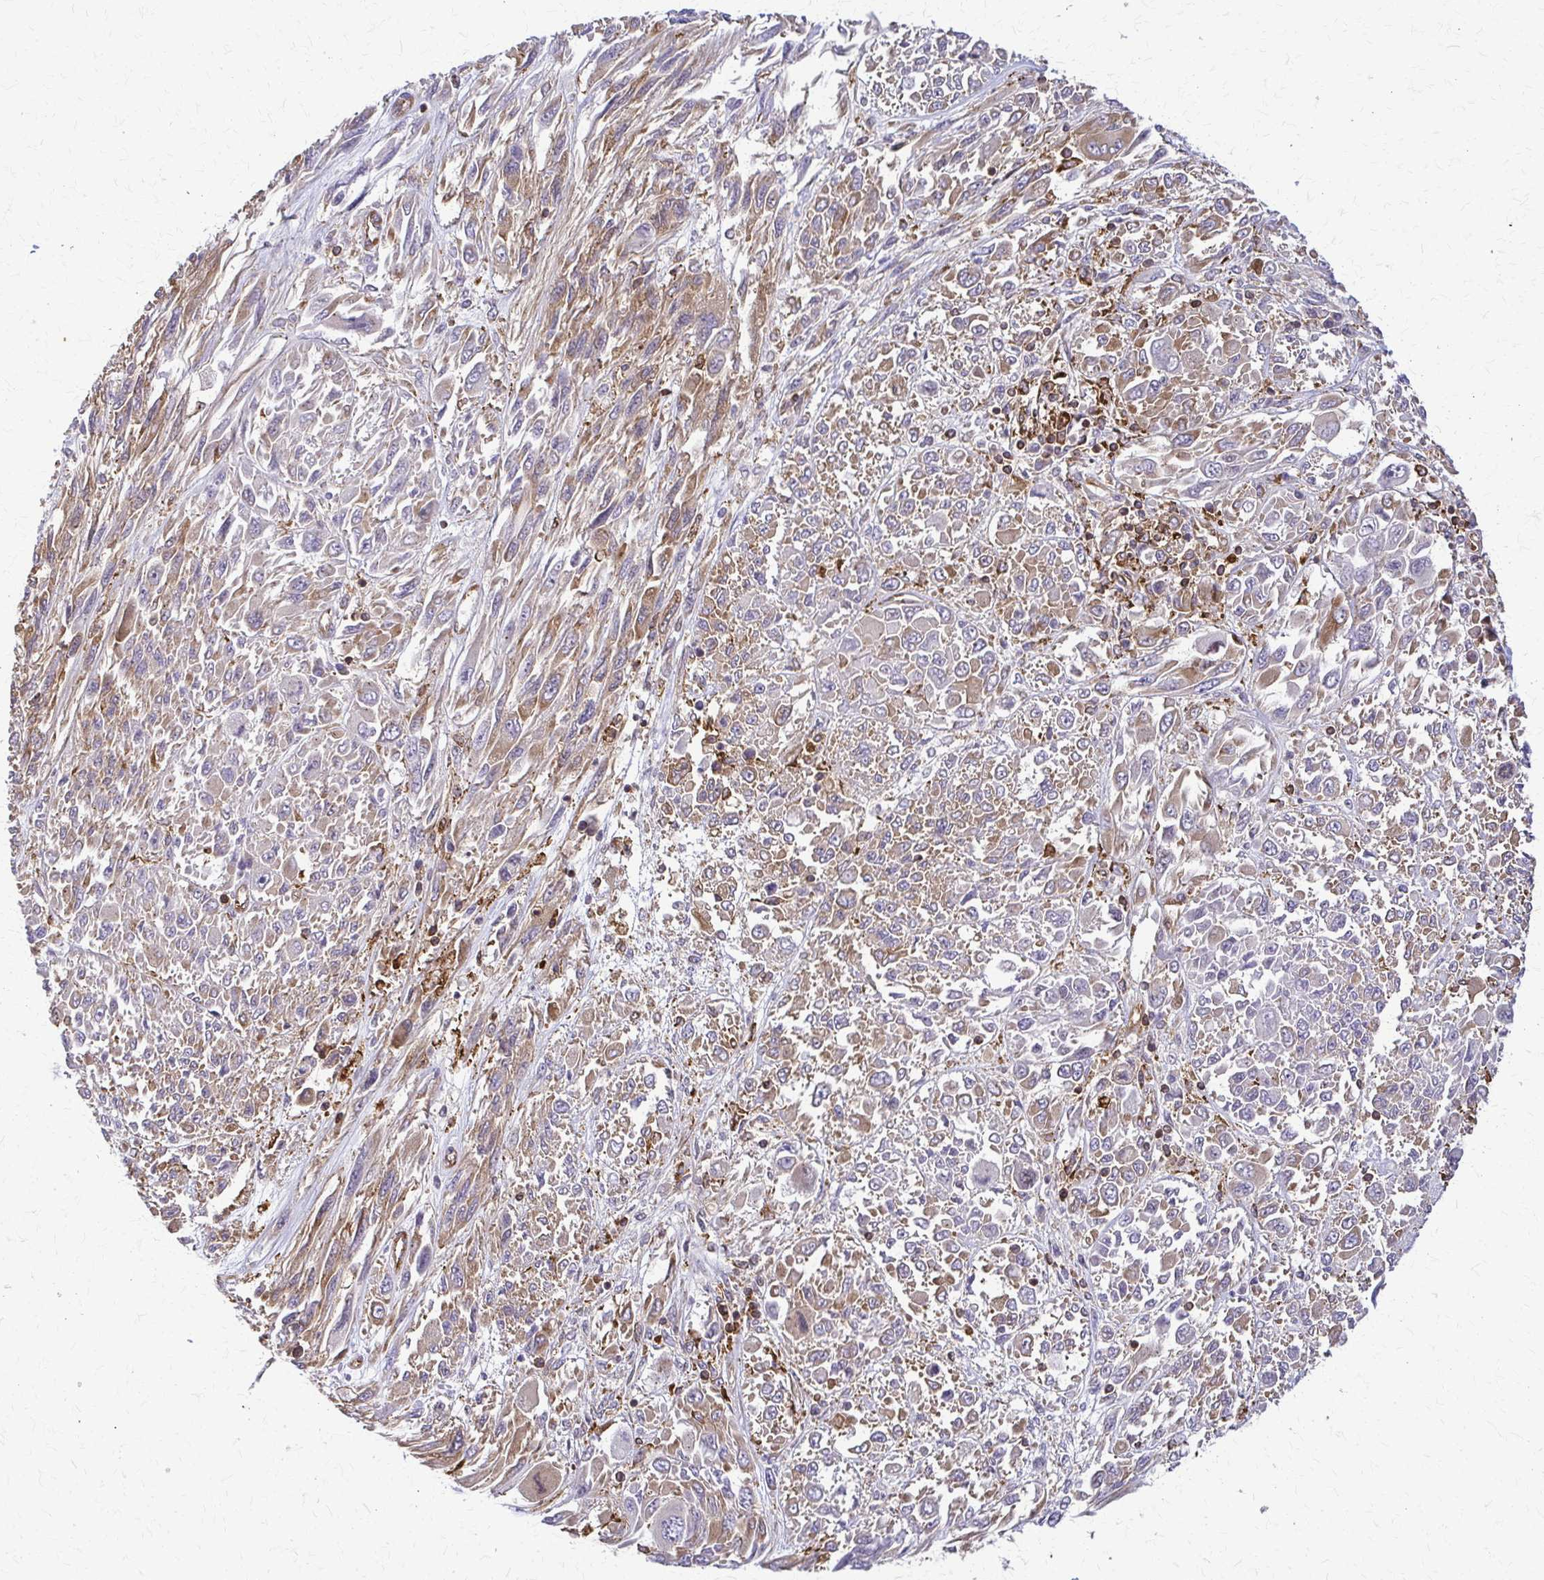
{"staining": {"intensity": "moderate", "quantity": "25%-75%", "location": "cytoplasmic/membranous"}, "tissue": "melanoma", "cell_type": "Tumor cells", "image_type": "cancer", "snomed": [{"axis": "morphology", "description": "Malignant melanoma, NOS"}, {"axis": "topography", "description": "Skin"}], "caption": "The histopathology image shows immunohistochemical staining of melanoma. There is moderate cytoplasmic/membranous positivity is appreciated in about 25%-75% of tumor cells.", "gene": "WASF2", "patient": {"sex": "female", "age": 91}}